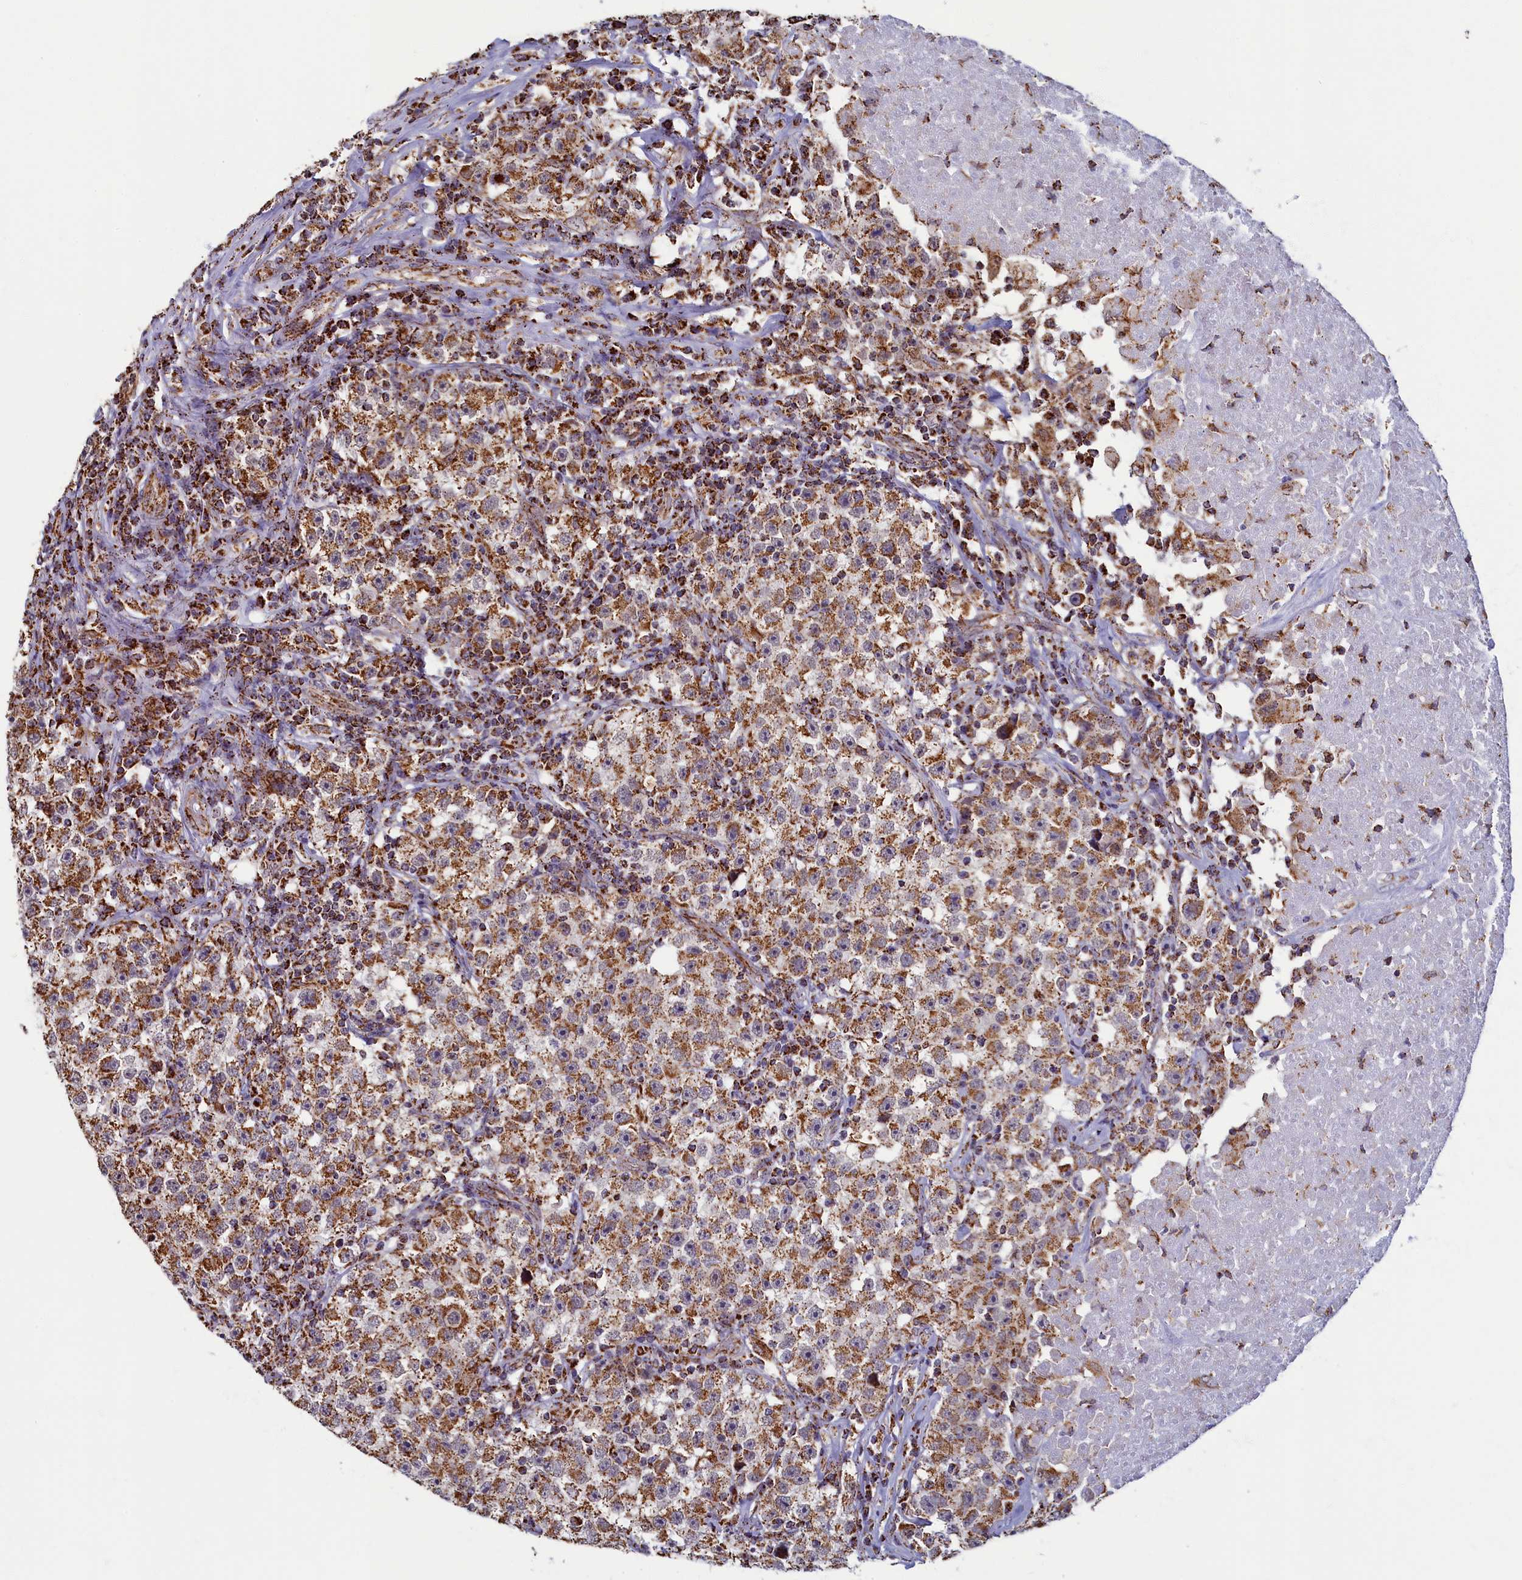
{"staining": {"intensity": "moderate", "quantity": ">75%", "location": "cytoplasmic/membranous"}, "tissue": "testis cancer", "cell_type": "Tumor cells", "image_type": "cancer", "snomed": [{"axis": "morphology", "description": "Seminoma, NOS"}, {"axis": "topography", "description": "Testis"}], "caption": "Human testis seminoma stained with a brown dye shows moderate cytoplasmic/membranous positive staining in approximately >75% of tumor cells.", "gene": "SPR", "patient": {"sex": "male", "age": 22}}